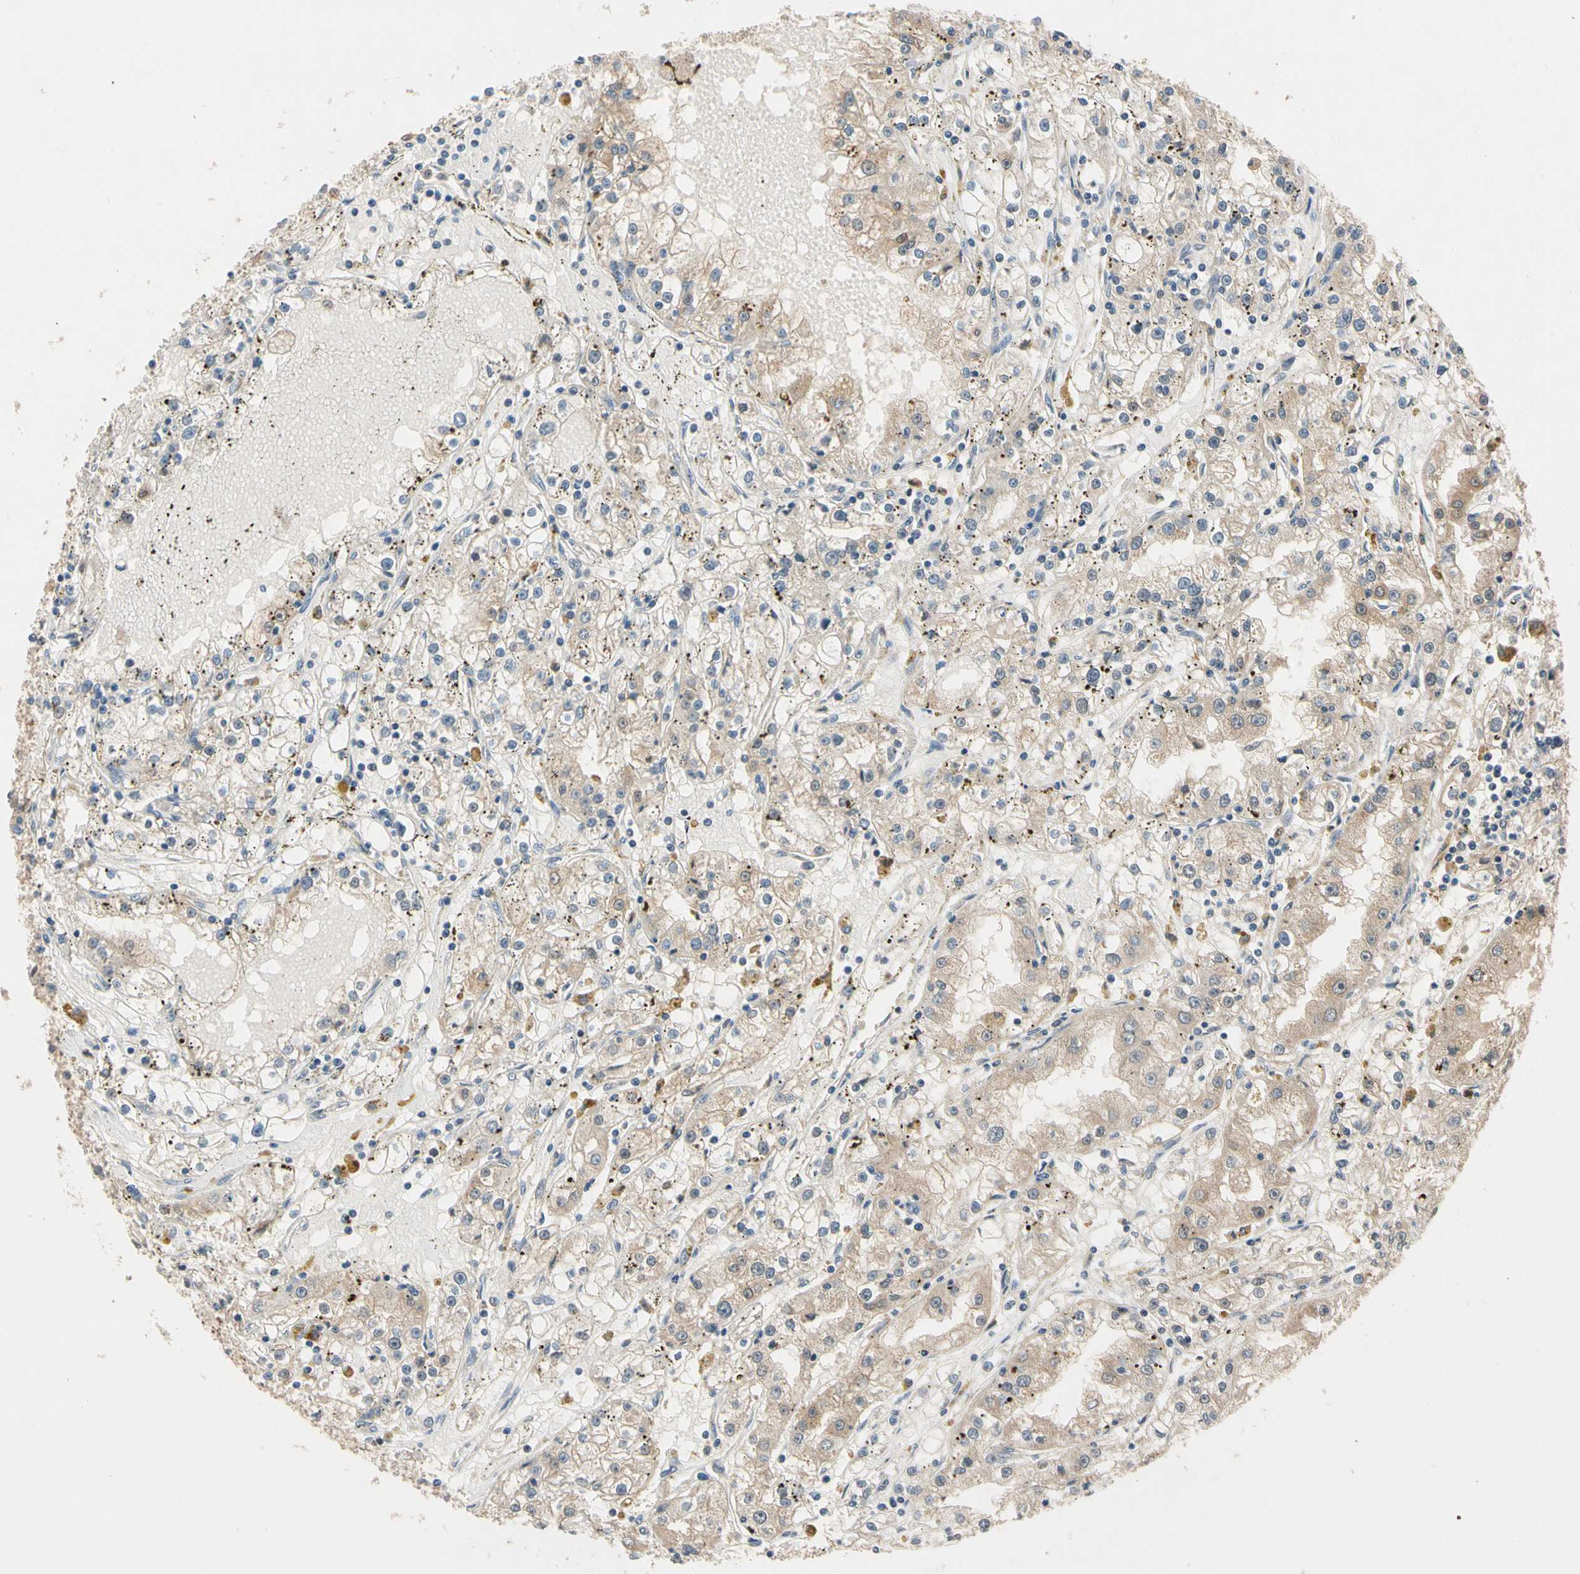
{"staining": {"intensity": "weak", "quantity": "25%-75%", "location": "cytoplasmic/membranous"}, "tissue": "renal cancer", "cell_type": "Tumor cells", "image_type": "cancer", "snomed": [{"axis": "morphology", "description": "Adenocarcinoma, NOS"}, {"axis": "topography", "description": "Kidney"}], "caption": "Adenocarcinoma (renal) stained with a protein marker exhibits weak staining in tumor cells.", "gene": "RIOX2", "patient": {"sex": "male", "age": 56}}